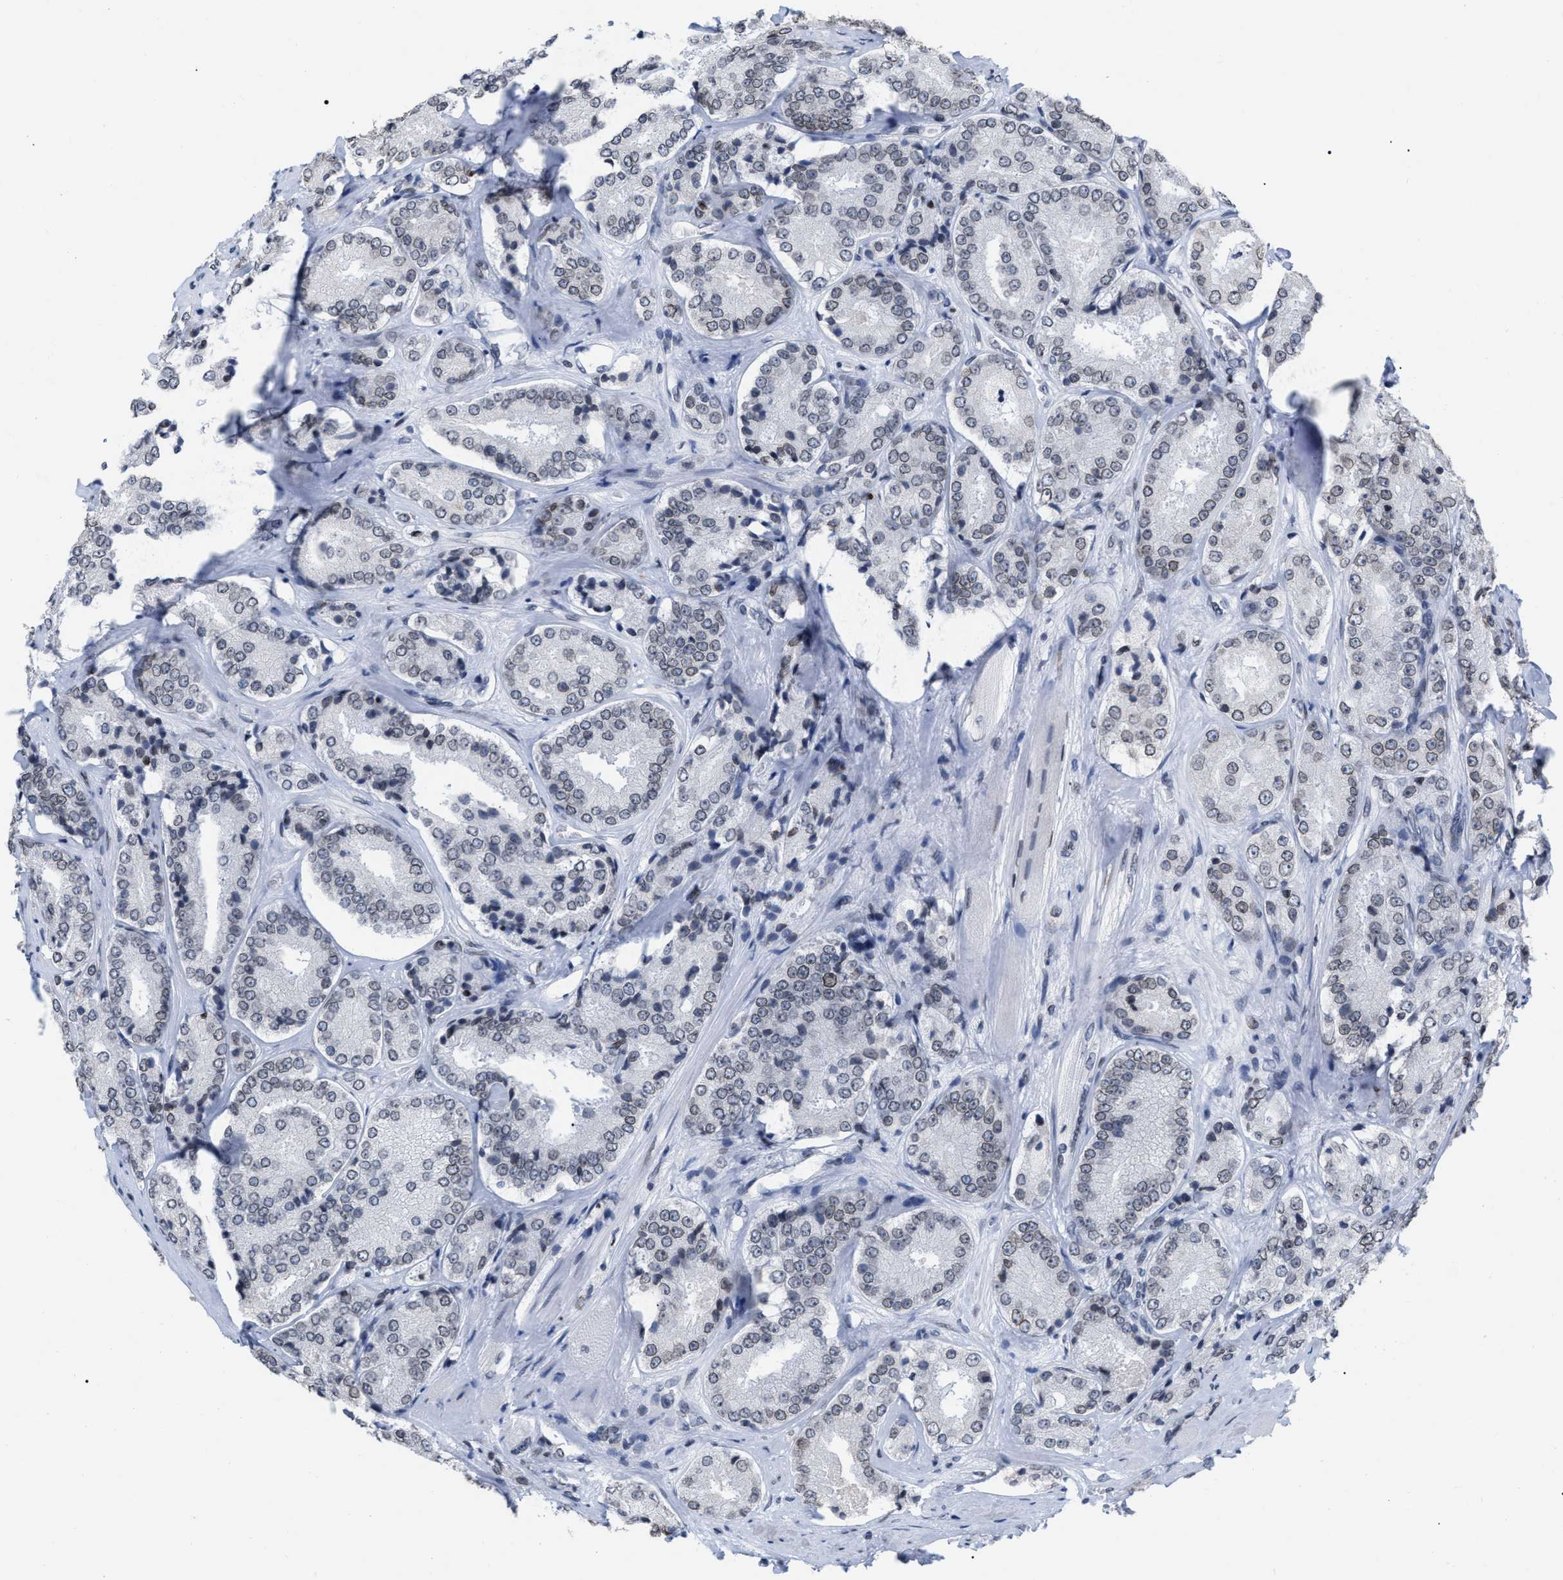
{"staining": {"intensity": "weak", "quantity": "<25%", "location": "cytoplasmic/membranous,nuclear"}, "tissue": "prostate cancer", "cell_type": "Tumor cells", "image_type": "cancer", "snomed": [{"axis": "morphology", "description": "Adenocarcinoma, High grade"}, {"axis": "topography", "description": "Prostate"}], "caption": "DAB immunohistochemical staining of human prostate high-grade adenocarcinoma exhibits no significant expression in tumor cells. (Immunohistochemistry, brightfield microscopy, high magnification).", "gene": "TPR", "patient": {"sex": "male", "age": 65}}